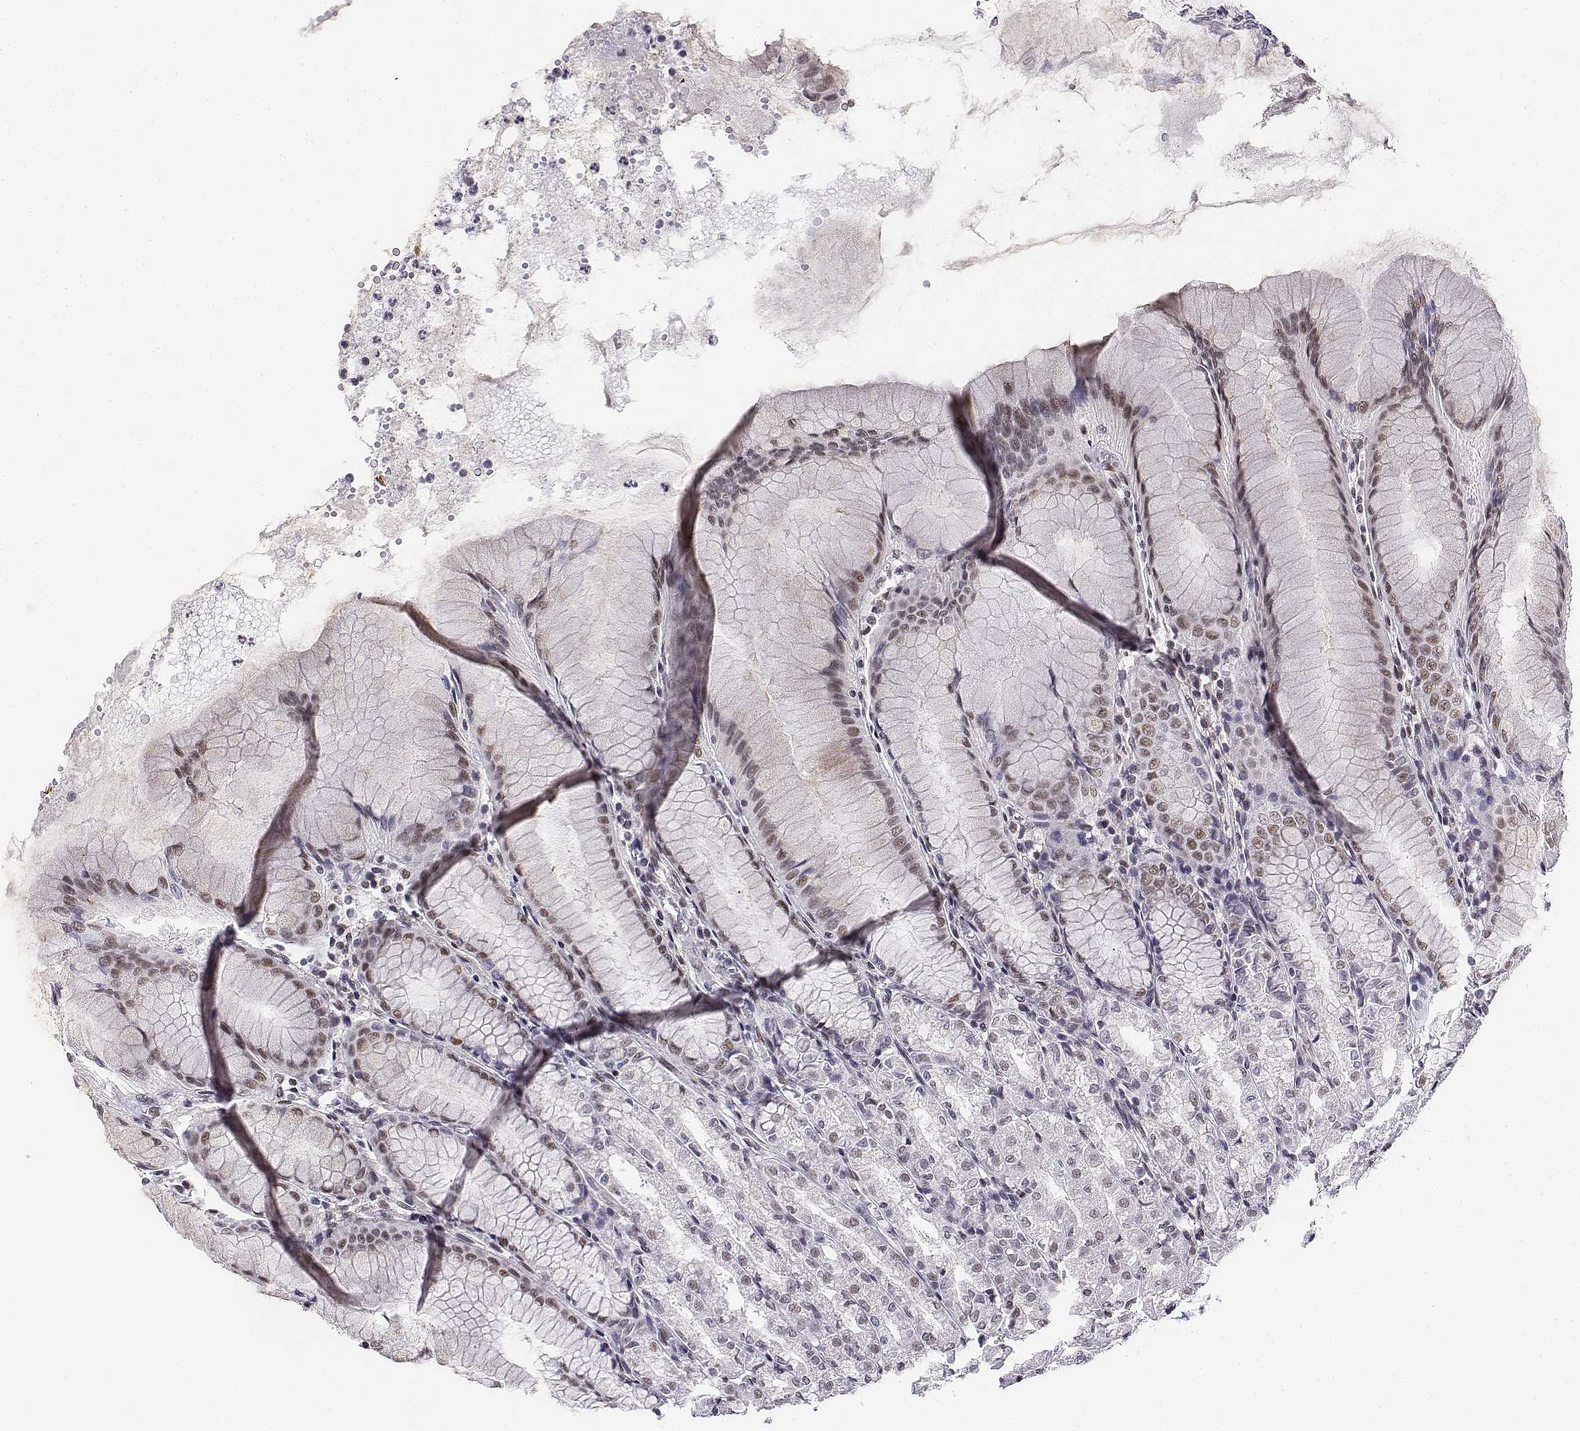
{"staining": {"intensity": "moderate", "quantity": ">75%", "location": "nuclear"}, "tissue": "stomach", "cell_type": "Glandular cells", "image_type": "normal", "snomed": [{"axis": "morphology", "description": "Normal tissue, NOS"}, {"axis": "topography", "description": "Stomach"}], "caption": "Normal stomach was stained to show a protein in brown. There is medium levels of moderate nuclear positivity in approximately >75% of glandular cells. (Stains: DAB in brown, nuclei in blue, Microscopy: brightfield microscopy at high magnification).", "gene": "SETD1A", "patient": {"sex": "female", "age": 57}}